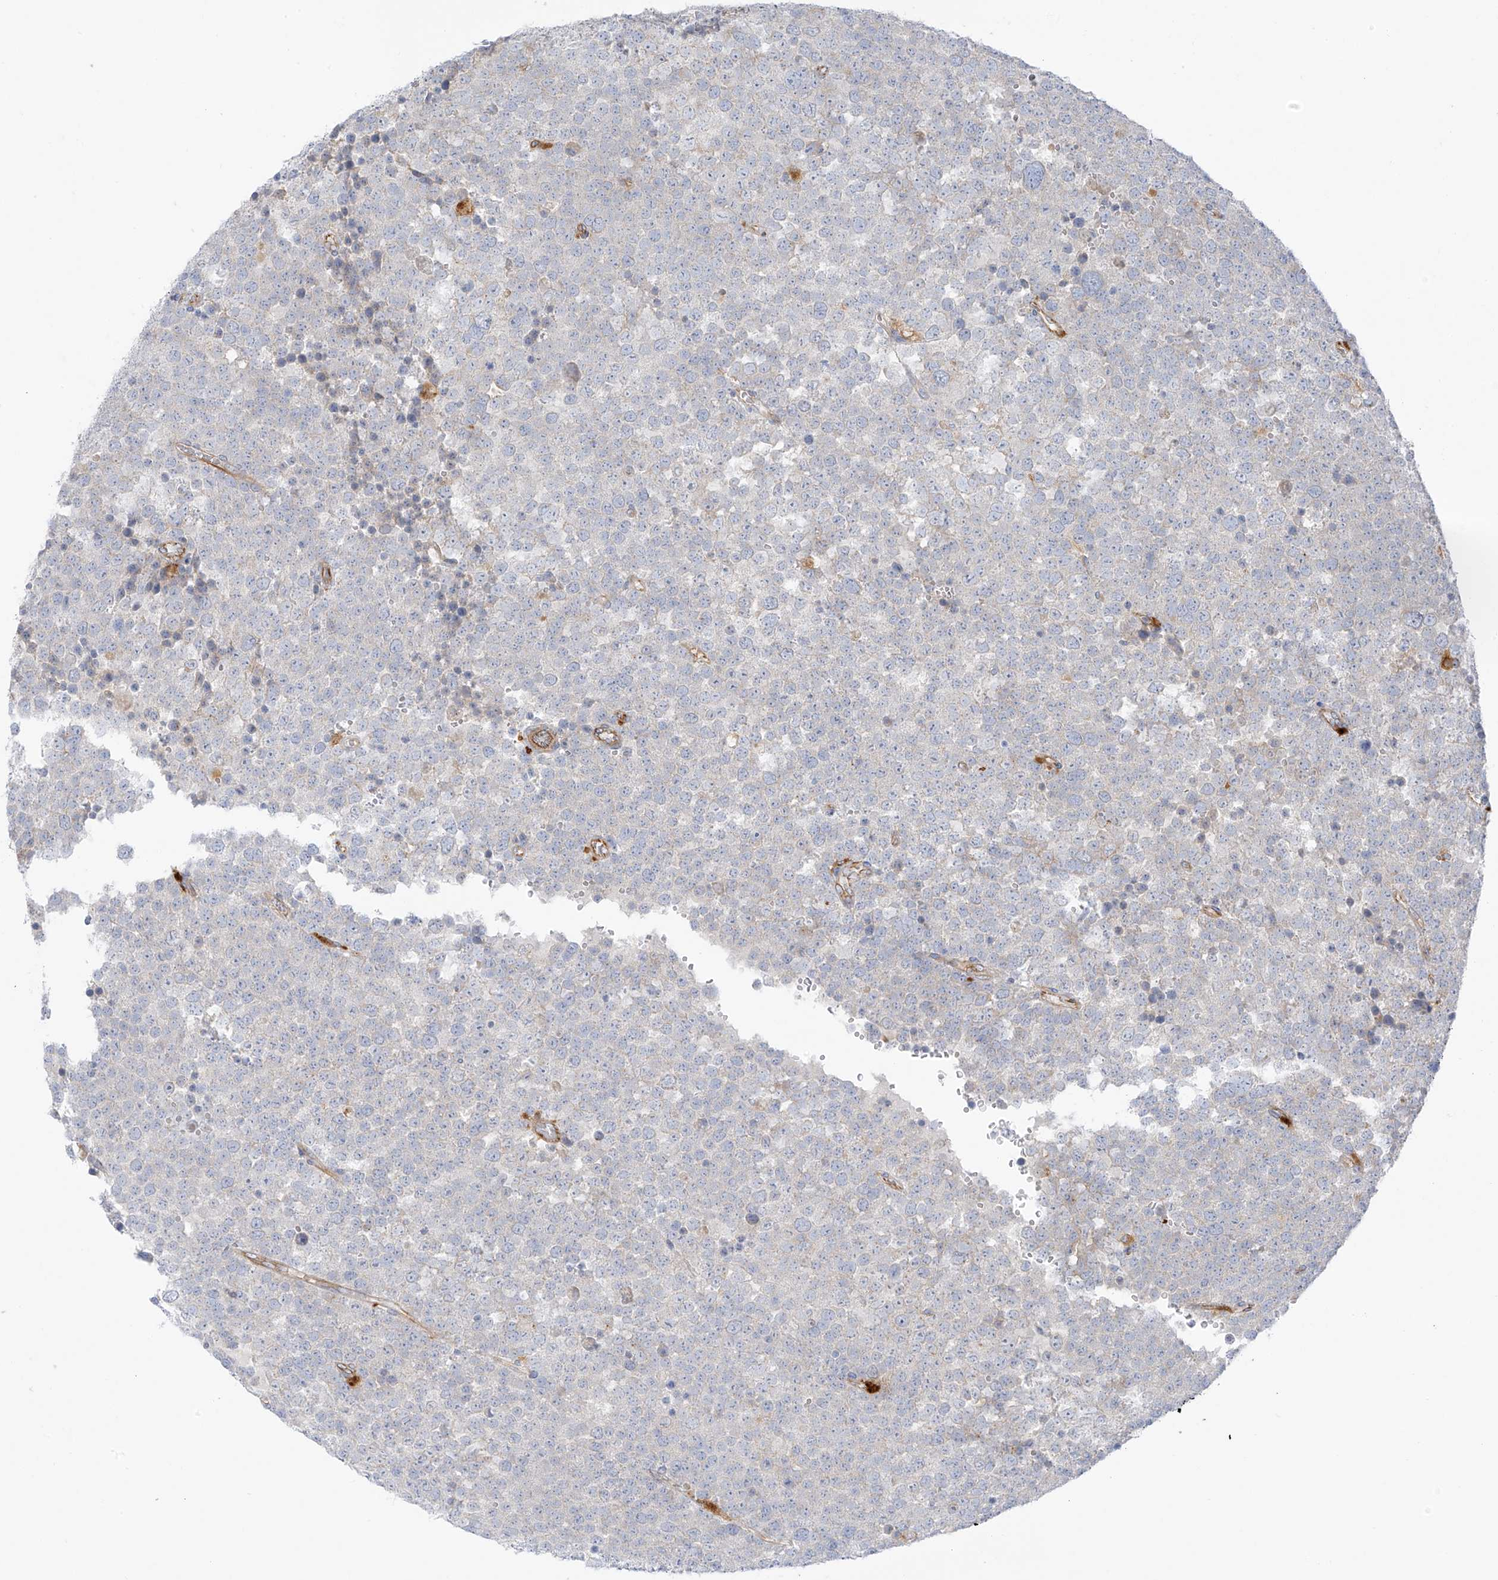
{"staining": {"intensity": "negative", "quantity": "none", "location": "none"}, "tissue": "testis cancer", "cell_type": "Tumor cells", "image_type": "cancer", "snomed": [{"axis": "morphology", "description": "Seminoma, NOS"}, {"axis": "topography", "description": "Testis"}], "caption": "Tumor cells show no significant expression in seminoma (testis). (DAB immunohistochemistry (IHC) visualized using brightfield microscopy, high magnification).", "gene": "TAL2", "patient": {"sex": "male", "age": 71}}